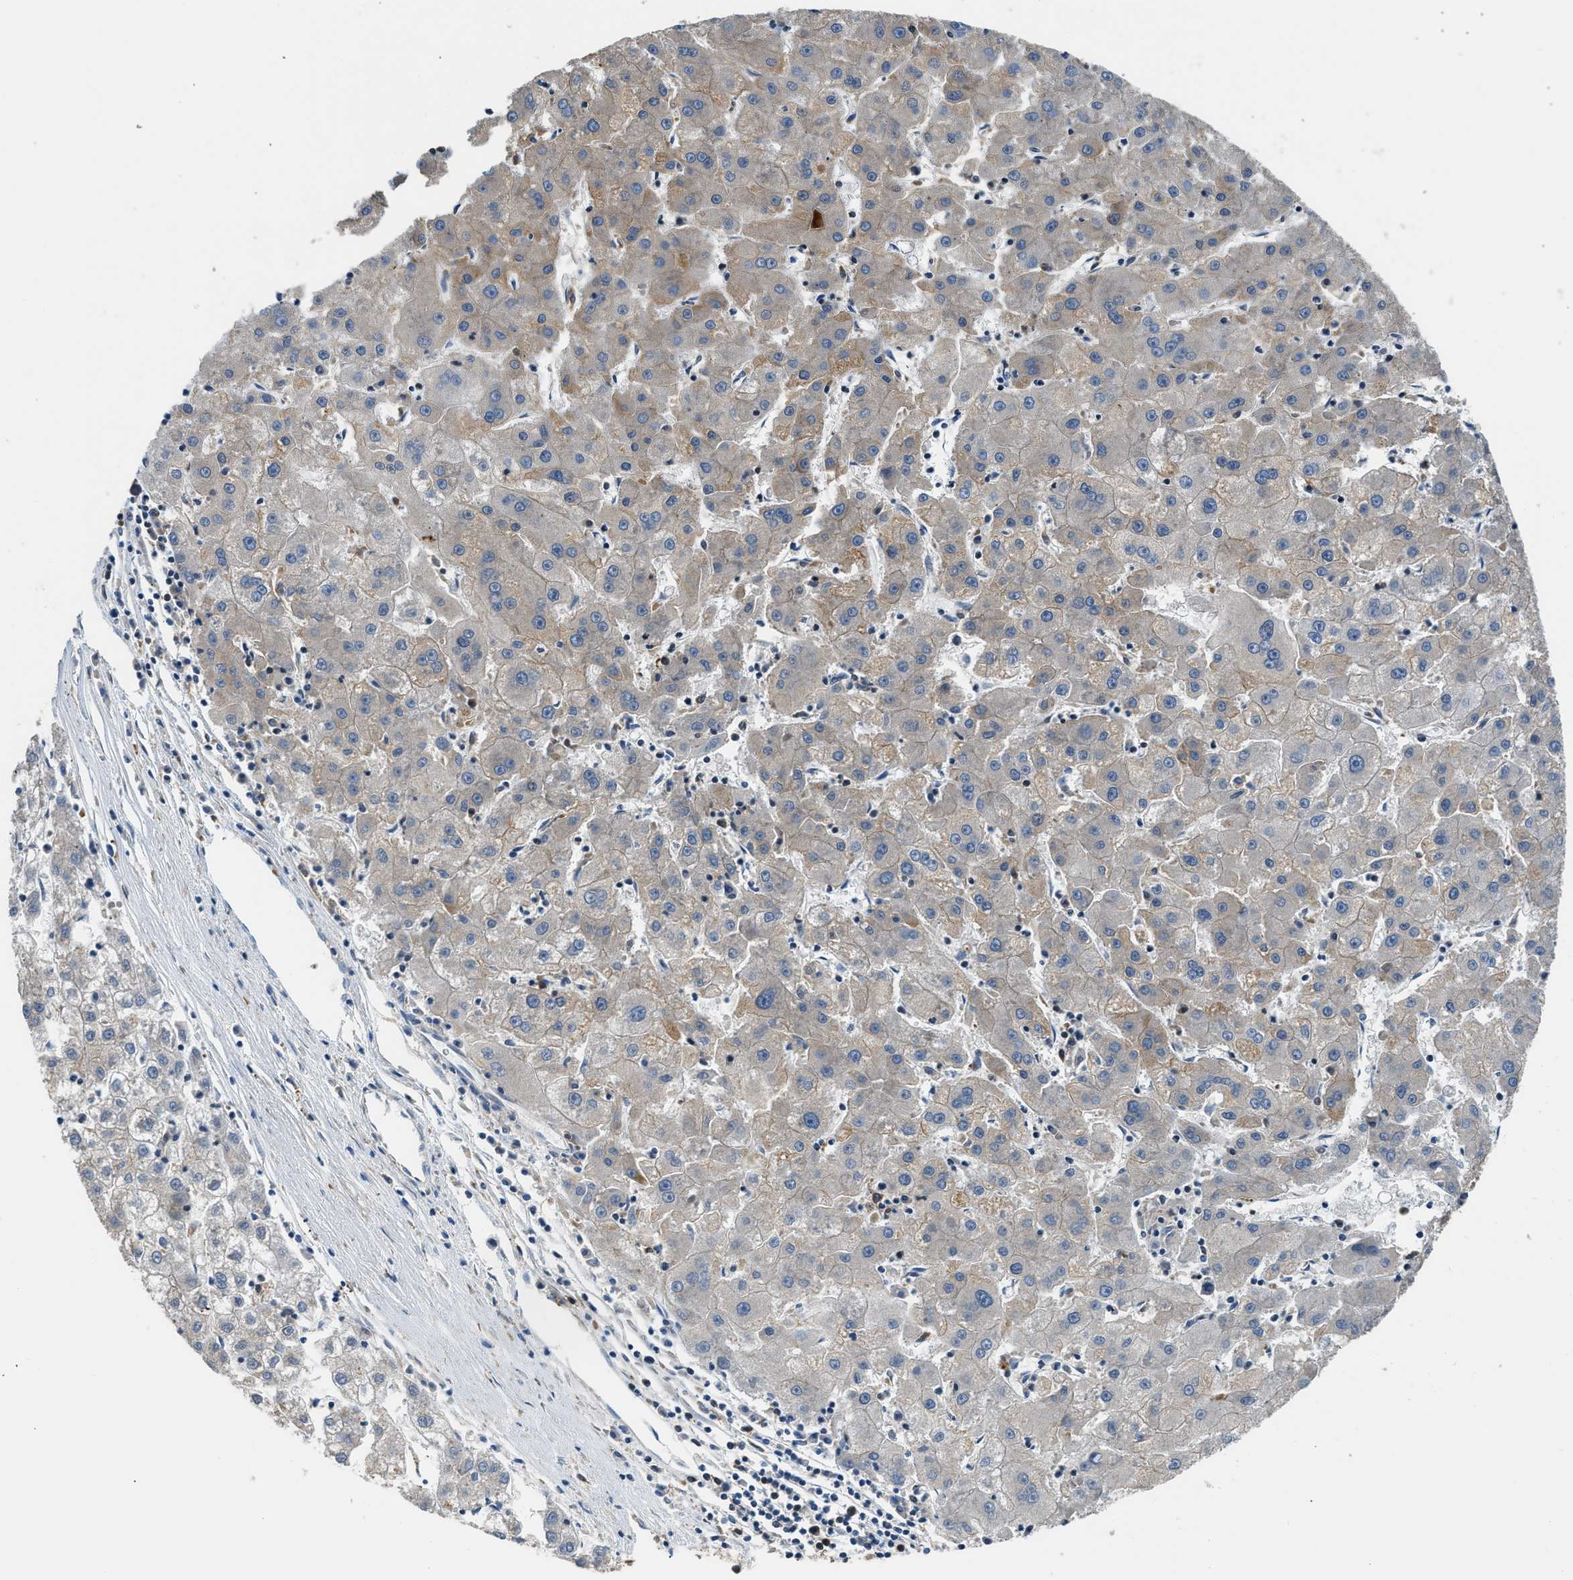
{"staining": {"intensity": "weak", "quantity": "<25%", "location": "cytoplasmic/membranous"}, "tissue": "liver cancer", "cell_type": "Tumor cells", "image_type": "cancer", "snomed": [{"axis": "morphology", "description": "Carcinoma, Hepatocellular, NOS"}, {"axis": "topography", "description": "Liver"}], "caption": "Tumor cells are negative for brown protein staining in liver cancer.", "gene": "RETREG3", "patient": {"sex": "male", "age": 72}}